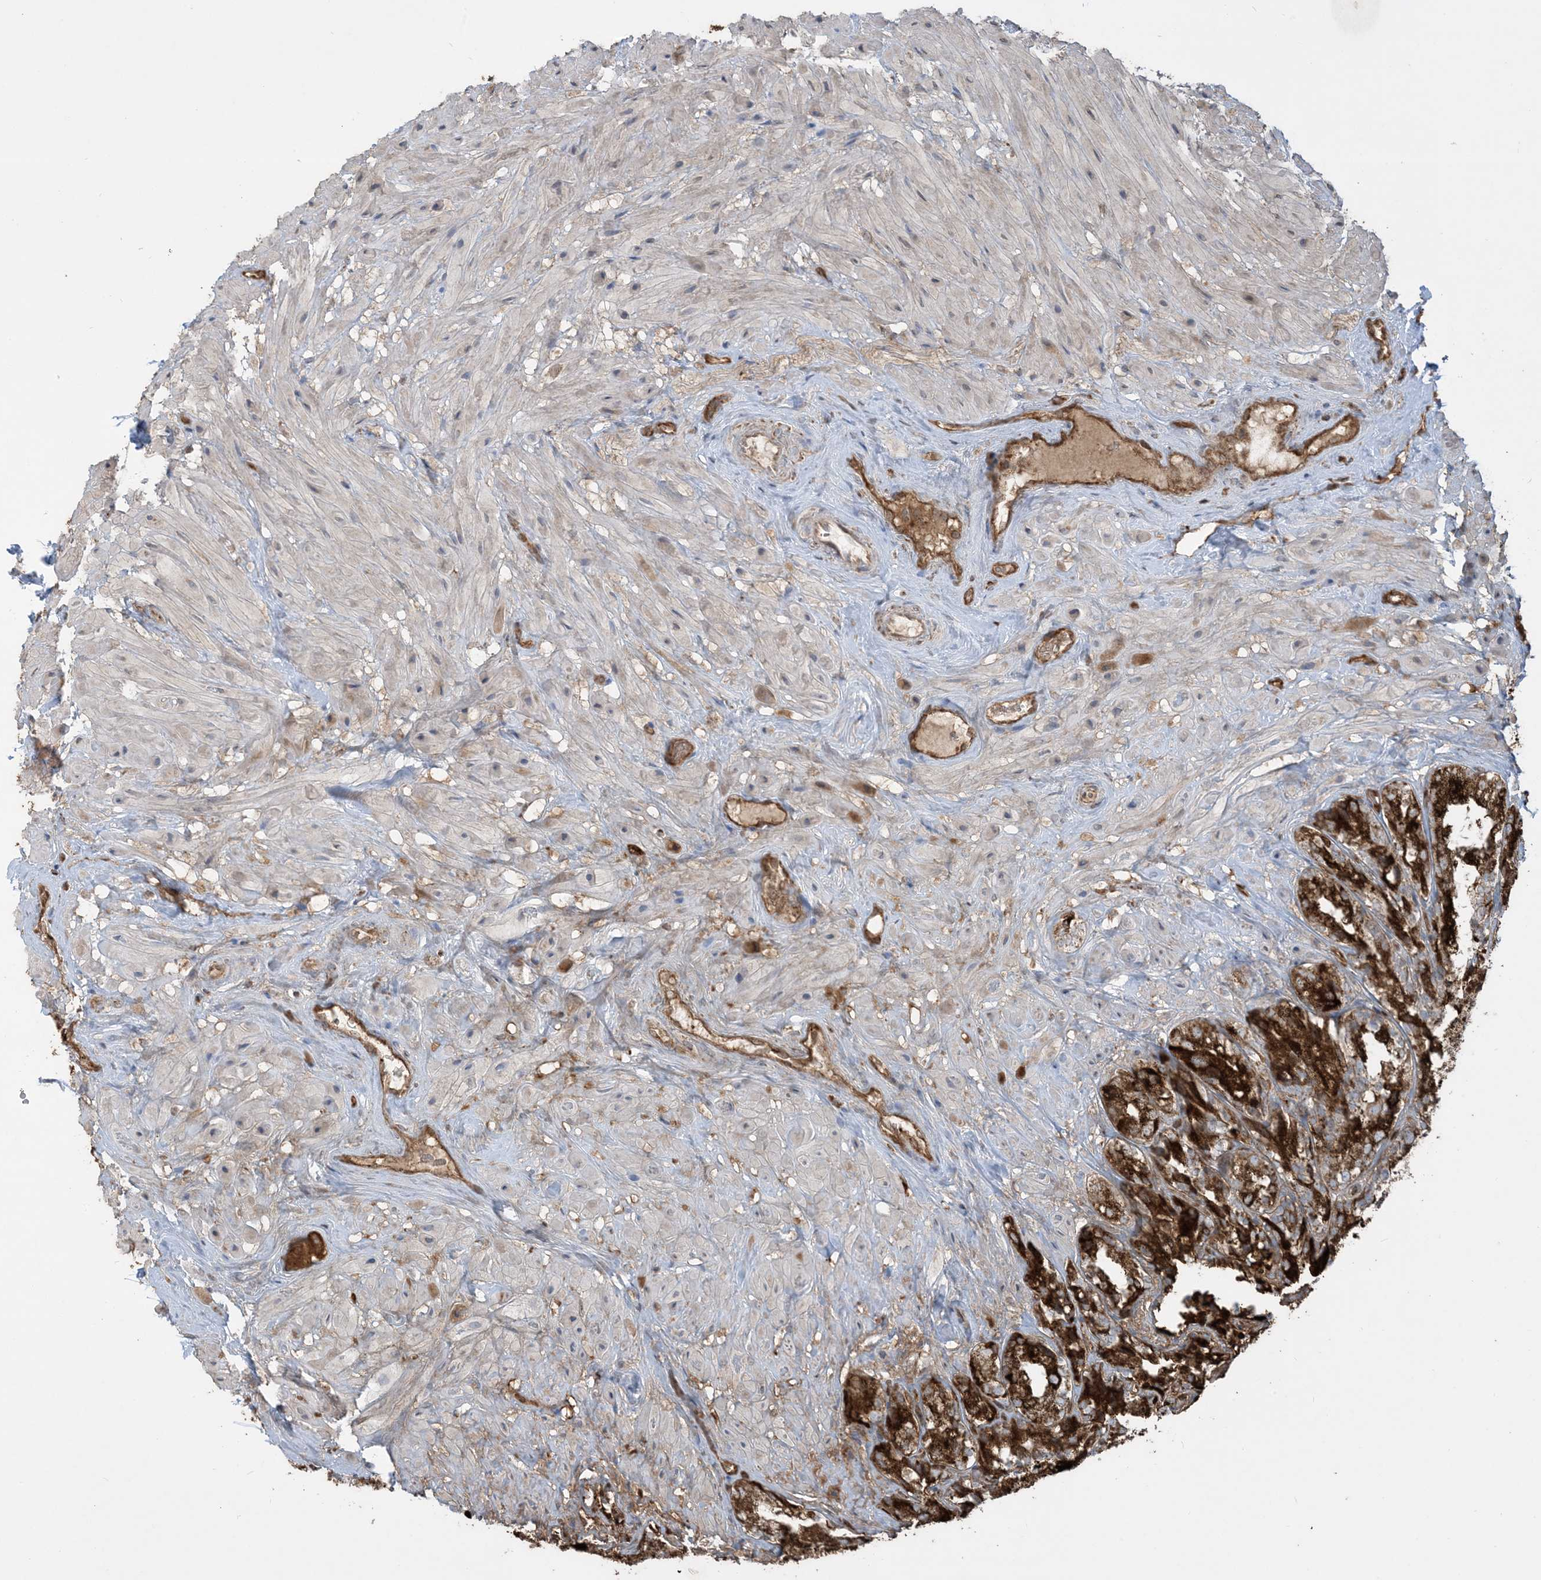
{"staining": {"intensity": "strong", "quantity": ">75%", "location": "cytoplasmic/membranous"}, "tissue": "seminal vesicle", "cell_type": "Glandular cells", "image_type": "normal", "snomed": [{"axis": "morphology", "description": "Normal tissue, NOS"}, {"axis": "topography", "description": "Seminal veicle"}, {"axis": "topography", "description": "Peripheral nerve tissue"}], "caption": "Immunohistochemistry photomicrograph of normal seminal vesicle stained for a protein (brown), which exhibits high levels of strong cytoplasmic/membranous positivity in approximately >75% of glandular cells.", "gene": "PPM1F", "patient": {"sex": "male", "age": 63}}